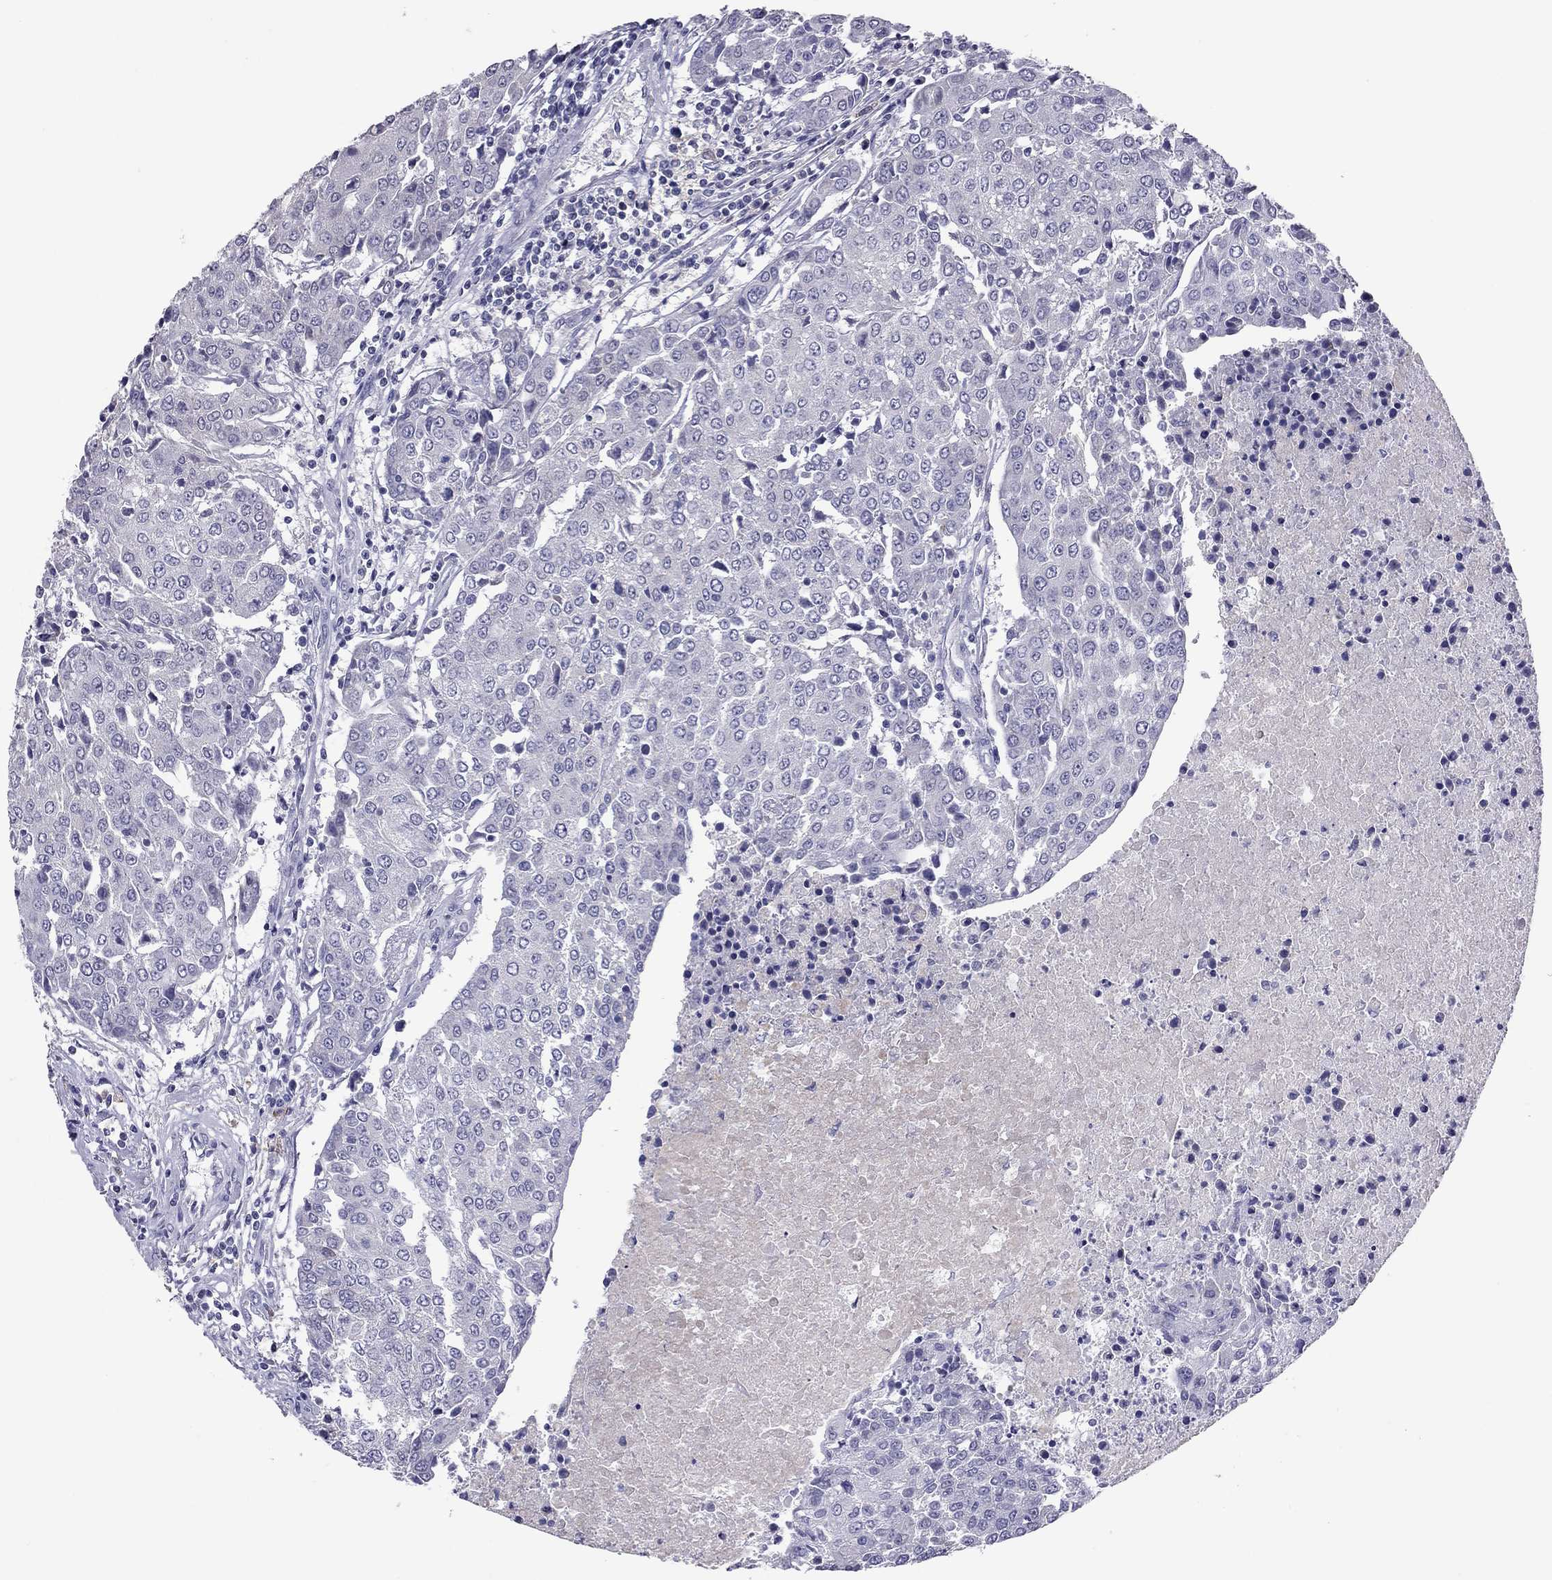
{"staining": {"intensity": "negative", "quantity": "none", "location": "none"}, "tissue": "urothelial cancer", "cell_type": "Tumor cells", "image_type": "cancer", "snomed": [{"axis": "morphology", "description": "Urothelial carcinoma, High grade"}, {"axis": "topography", "description": "Urinary bladder"}], "caption": "This is a histopathology image of immunohistochemistry staining of urothelial carcinoma (high-grade), which shows no positivity in tumor cells.", "gene": "PPP1R3A", "patient": {"sex": "female", "age": 85}}